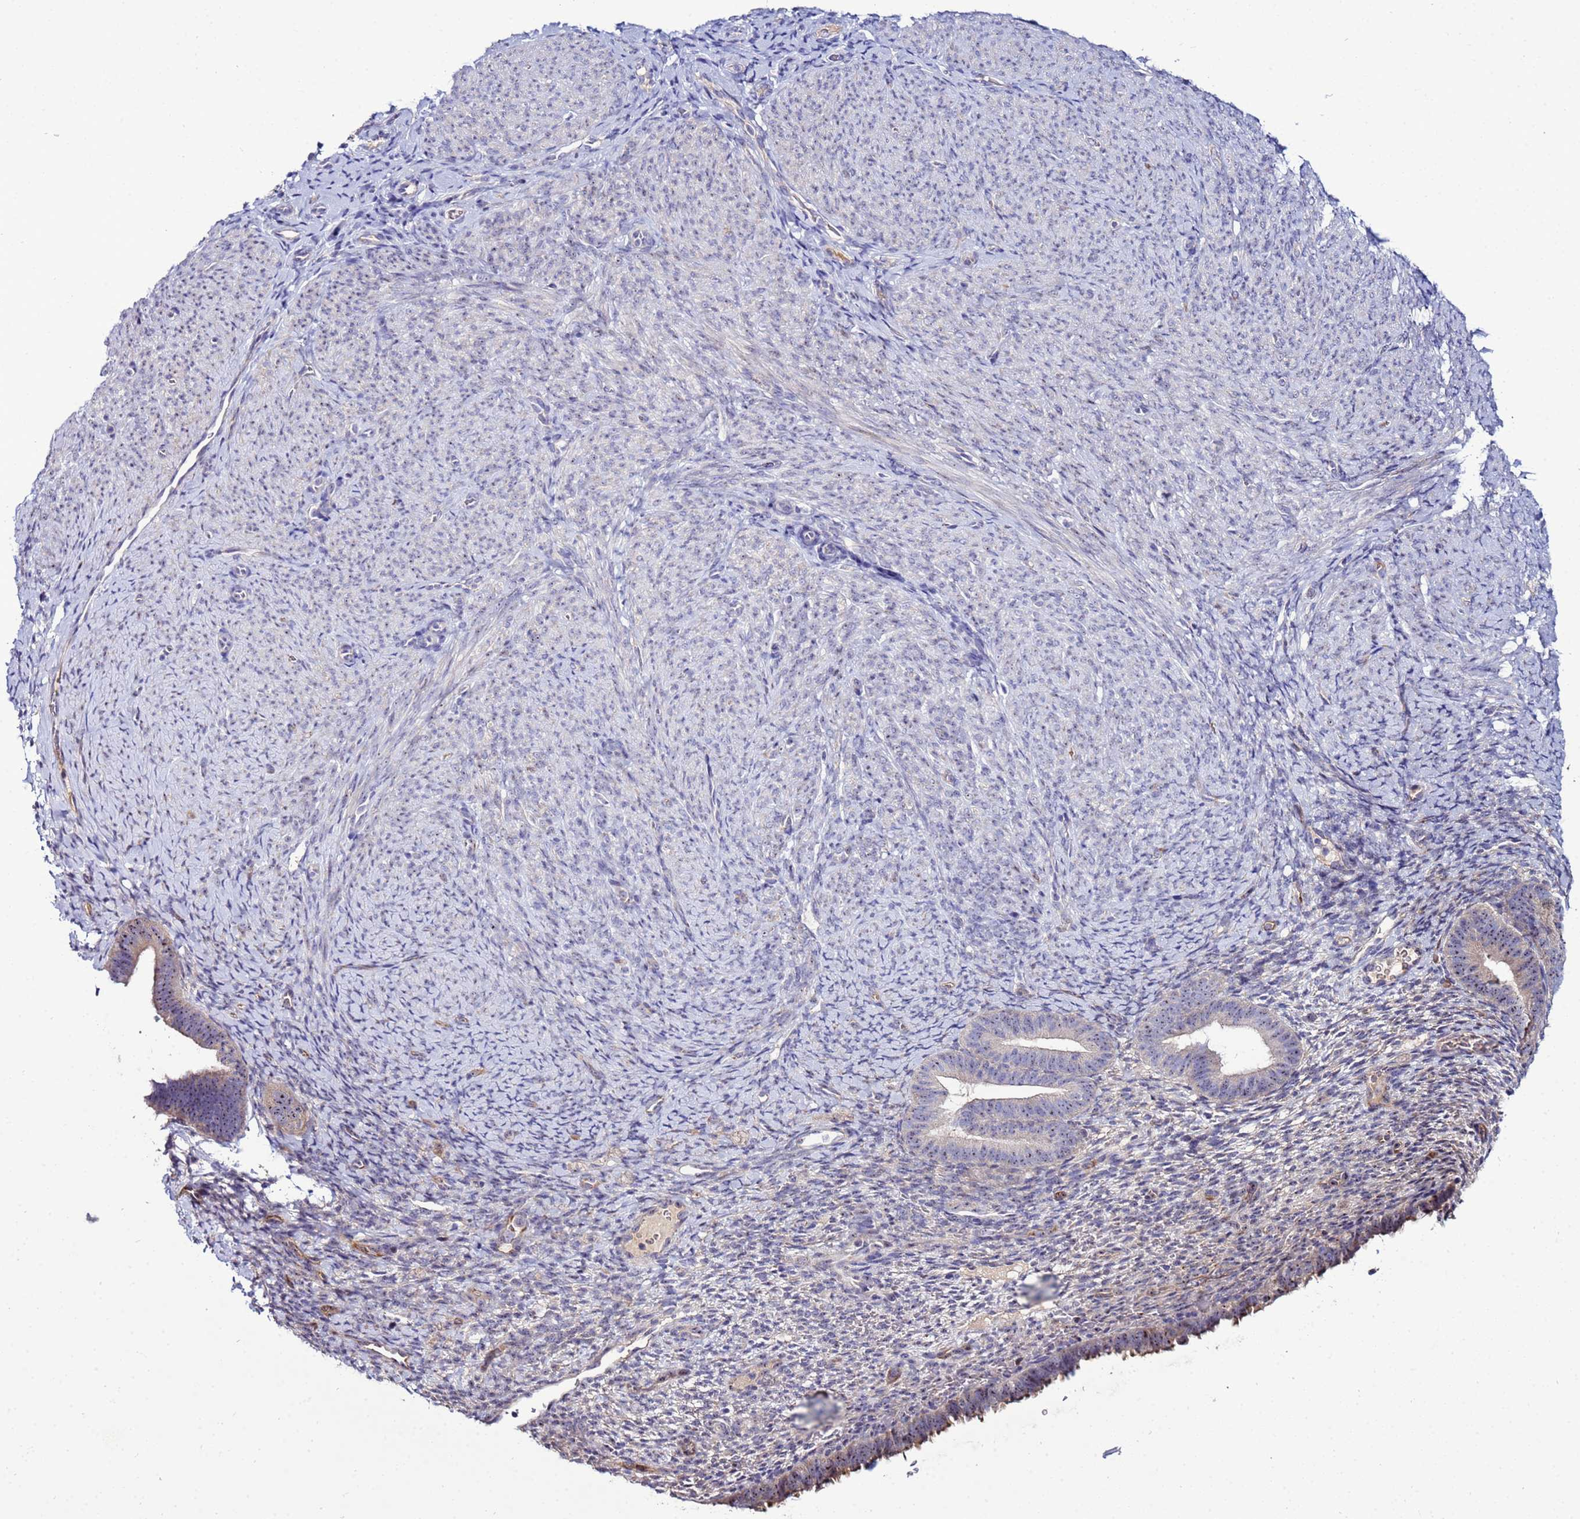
{"staining": {"intensity": "negative", "quantity": "none", "location": "none"}, "tissue": "endometrium", "cell_type": "Cells in endometrial stroma", "image_type": "normal", "snomed": [{"axis": "morphology", "description": "Normal tissue, NOS"}, {"axis": "topography", "description": "Endometrium"}], "caption": "Immunohistochemical staining of unremarkable endometrium exhibits no significant staining in cells in endometrial stroma.", "gene": "NOL8", "patient": {"sex": "female", "age": 65}}